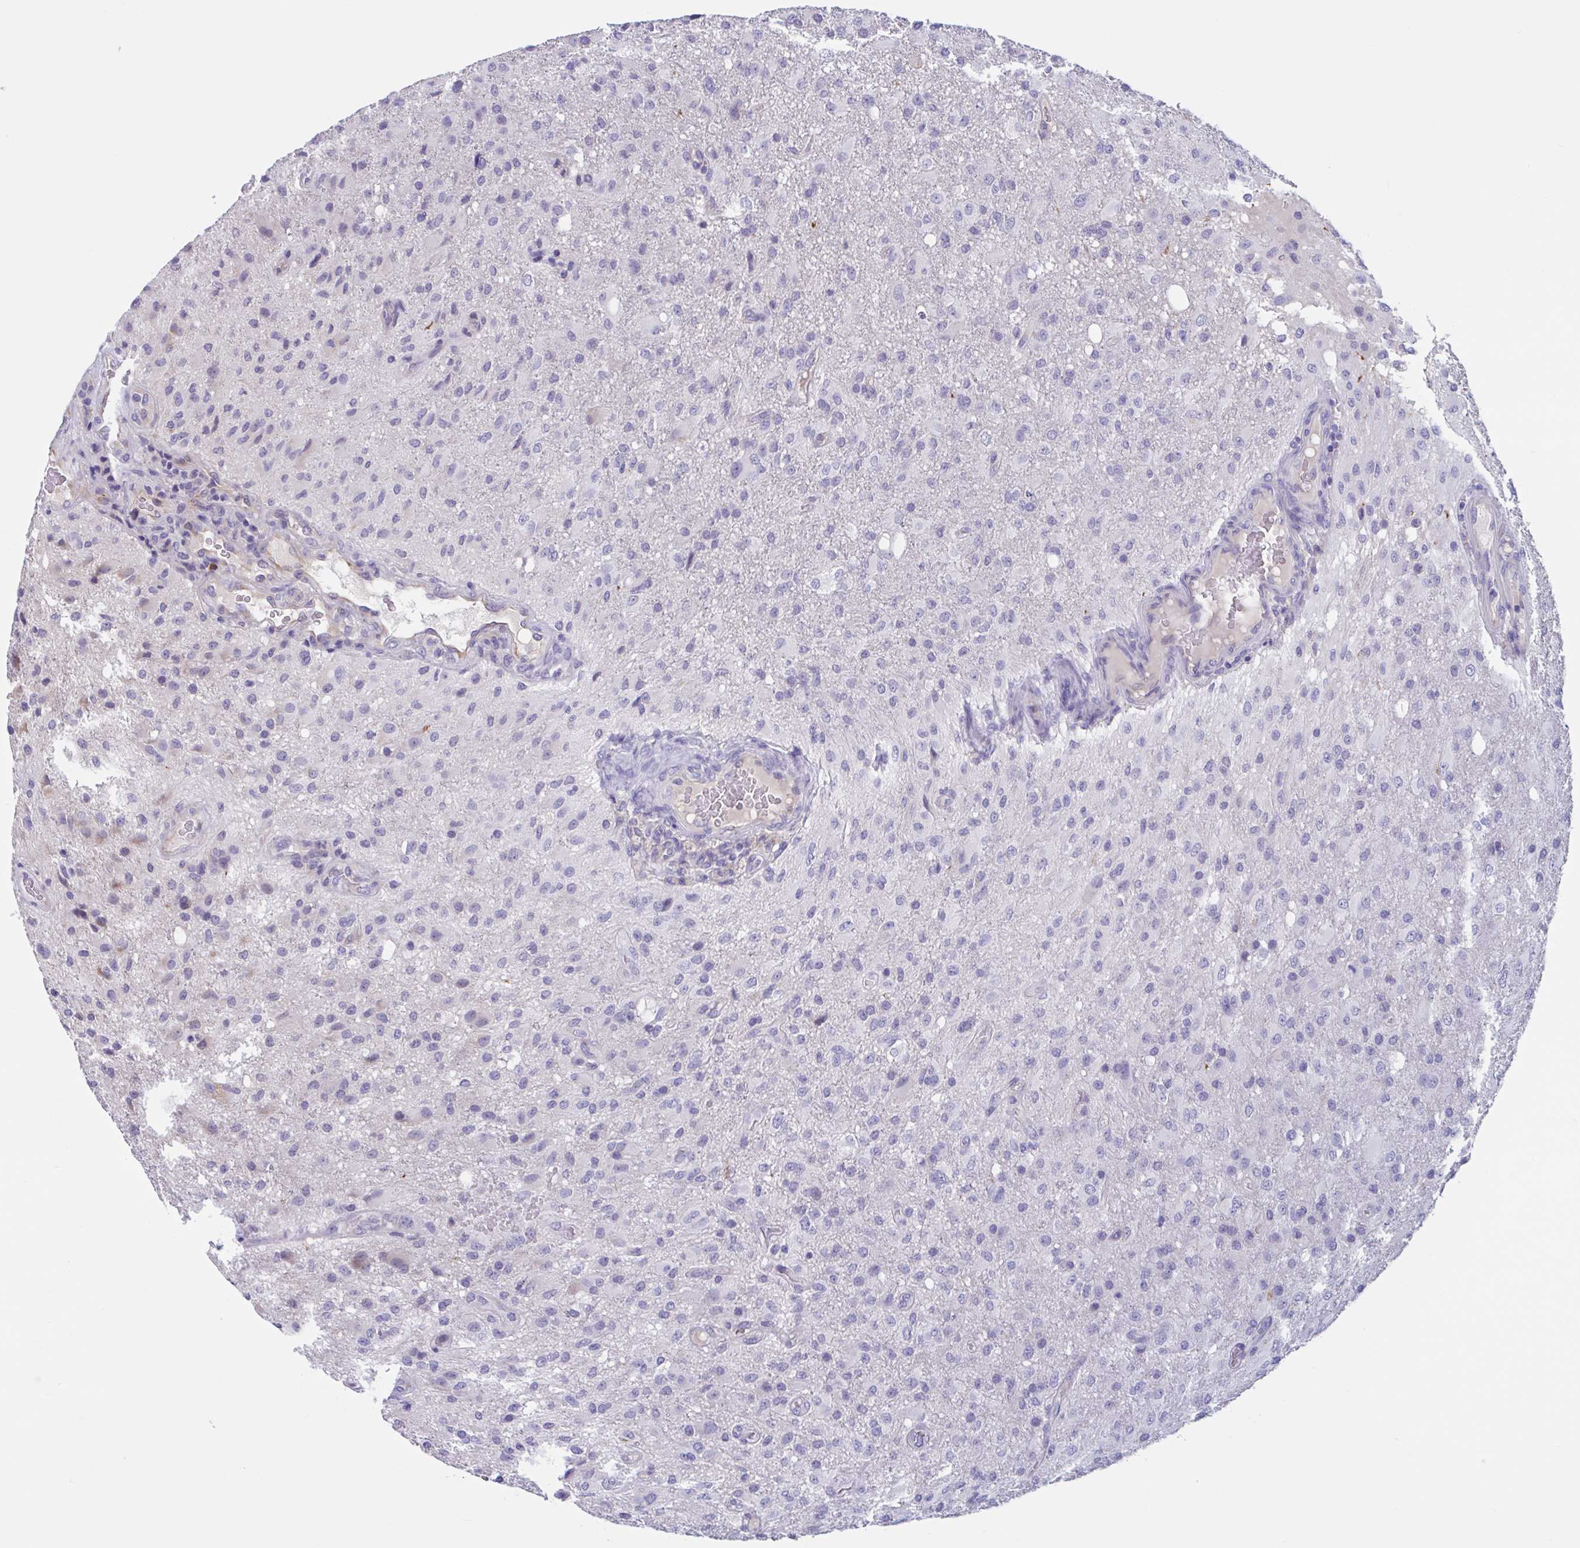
{"staining": {"intensity": "negative", "quantity": "none", "location": "none"}, "tissue": "glioma", "cell_type": "Tumor cells", "image_type": "cancer", "snomed": [{"axis": "morphology", "description": "Glioma, malignant, High grade"}, {"axis": "topography", "description": "Brain"}], "caption": "High power microscopy photomicrograph of an IHC histopathology image of glioma, revealing no significant staining in tumor cells. Nuclei are stained in blue.", "gene": "MS4A14", "patient": {"sex": "male", "age": 53}}